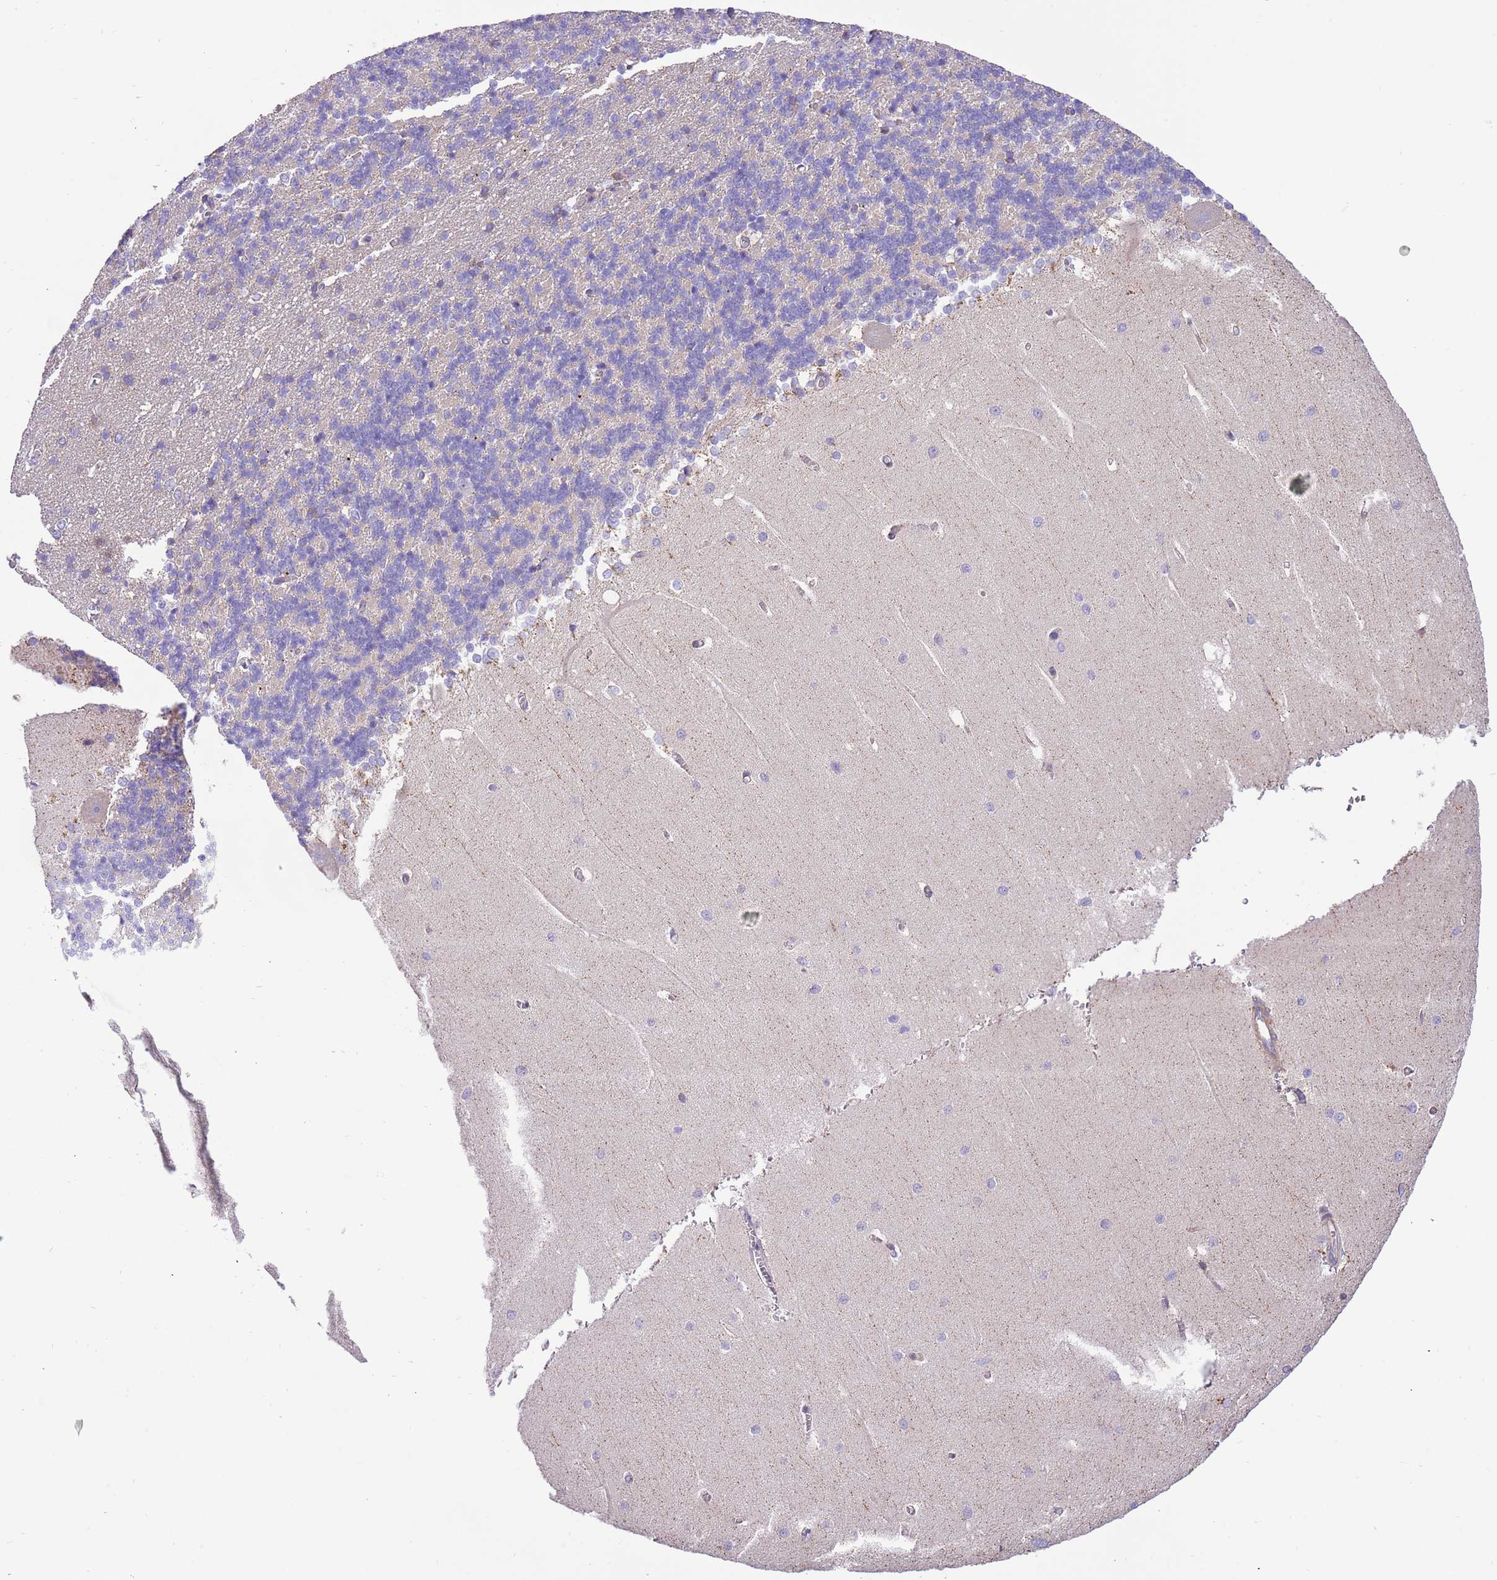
{"staining": {"intensity": "negative", "quantity": "none", "location": "none"}, "tissue": "cerebellum", "cell_type": "Cells in granular layer", "image_type": "normal", "snomed": [{"axis": "morphology", "description": "Normal tissue, NOS"}, {"axis": "topography", "description": "Cerebellum"}], "caption": "Immunohistochemistry micrograph of normal cerebellum: cerebellum stained with DAB demonstrates no significant protein expression in cells in granular layer.", "gene": "SERINC3", "patient": {"sex": "male", "age": 37}}